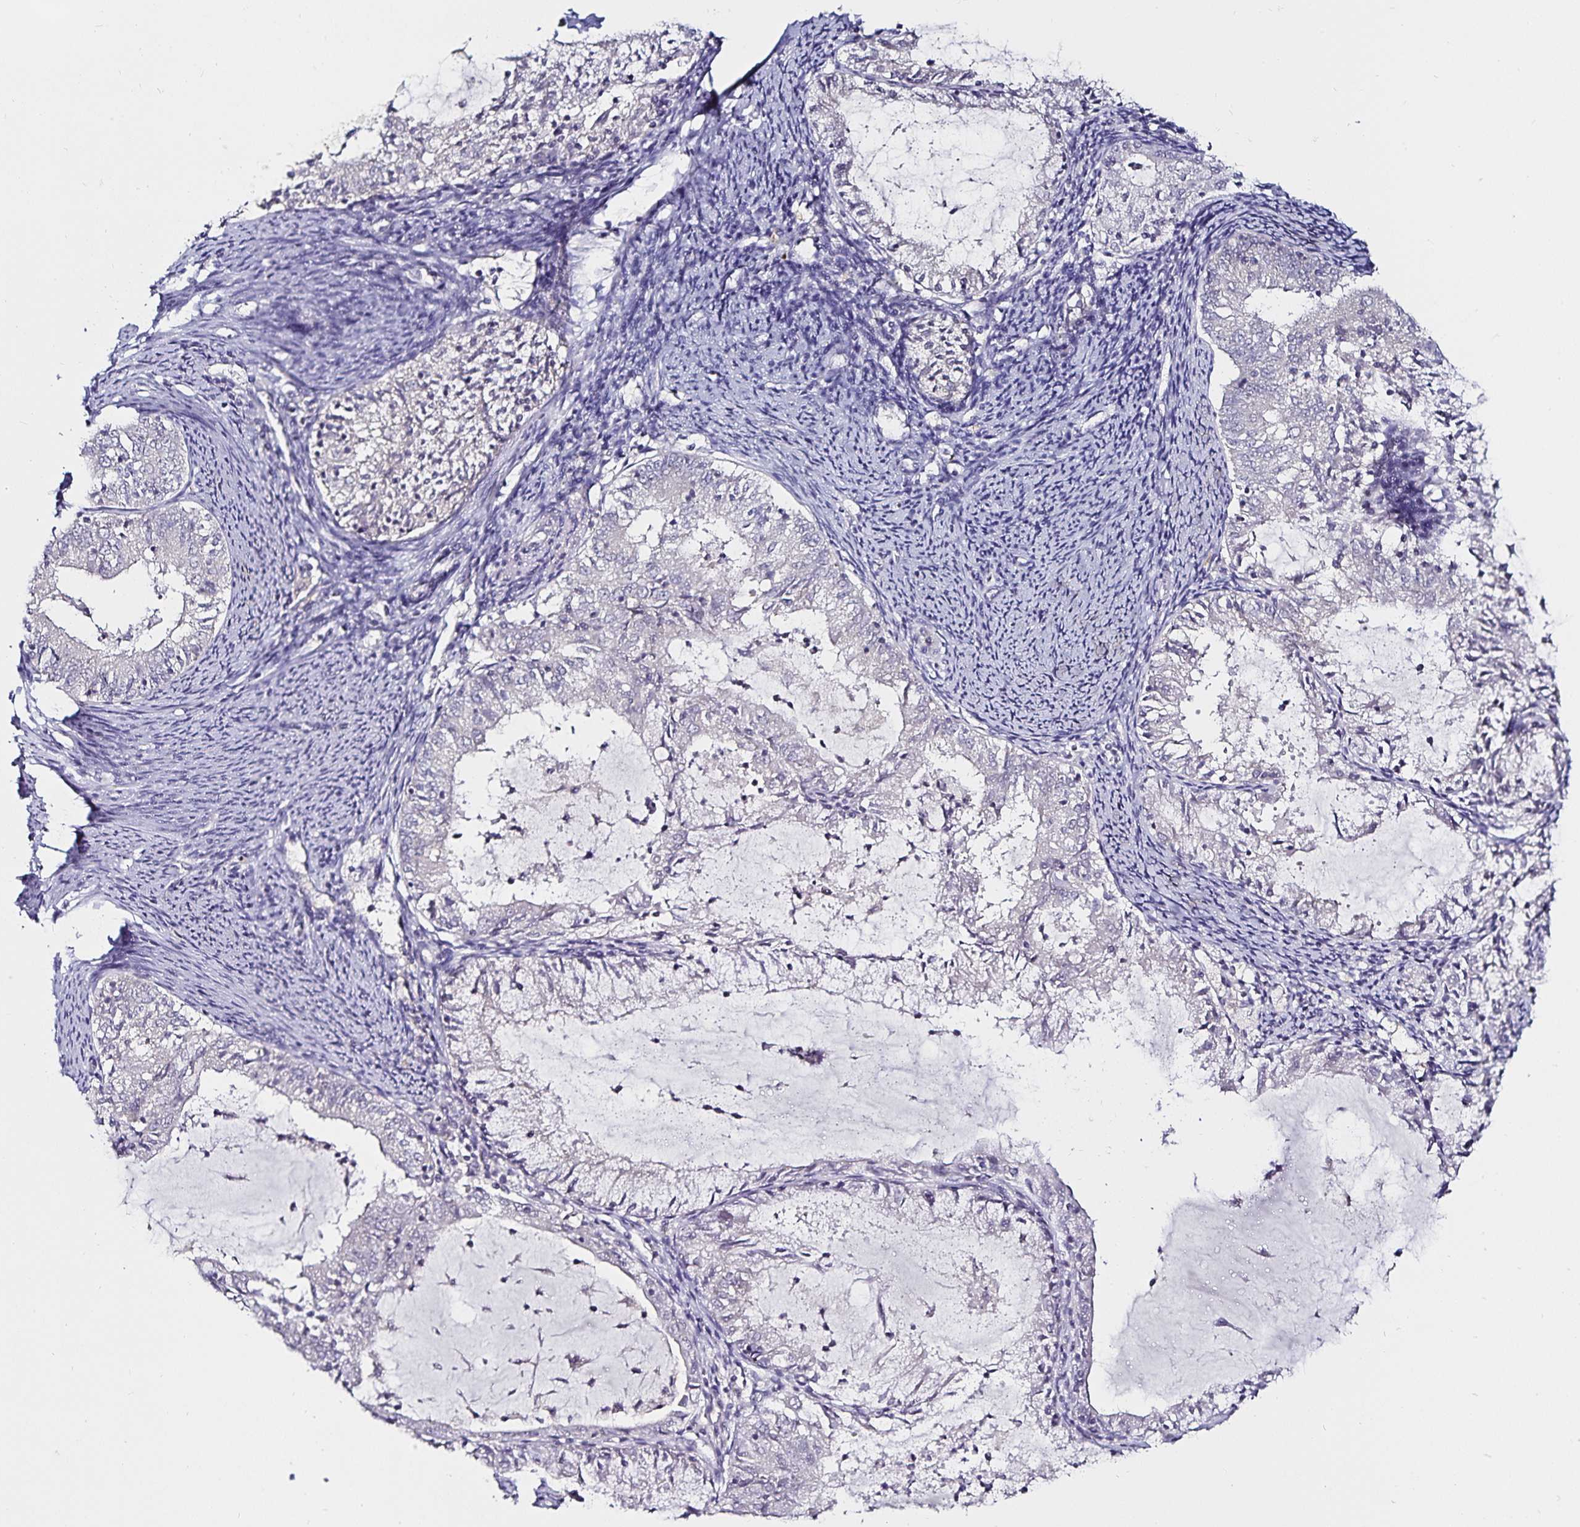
{"staining": {"intensity": "negative", "quantity": "none", "location": "none"}, "tissue": "endometrial cancer", "cell_type": "Tumor cells", "image_type": "cancer", "snomed": [{"axis": "morphology", "description": "Adenocarcinoma, NOS"}, {"axis": "topography", "description": "Endometrium"}], "caption": "This is a photomicrograph of immunohistochemistry (IHC) staining of endometrial cancer, which shows no positivity in tumor cells. (Immunohistochemistry, brightfield microscopy, high magnification).", "gene": "ACSL5", "patient": {"sex": "female", "age": 57}}